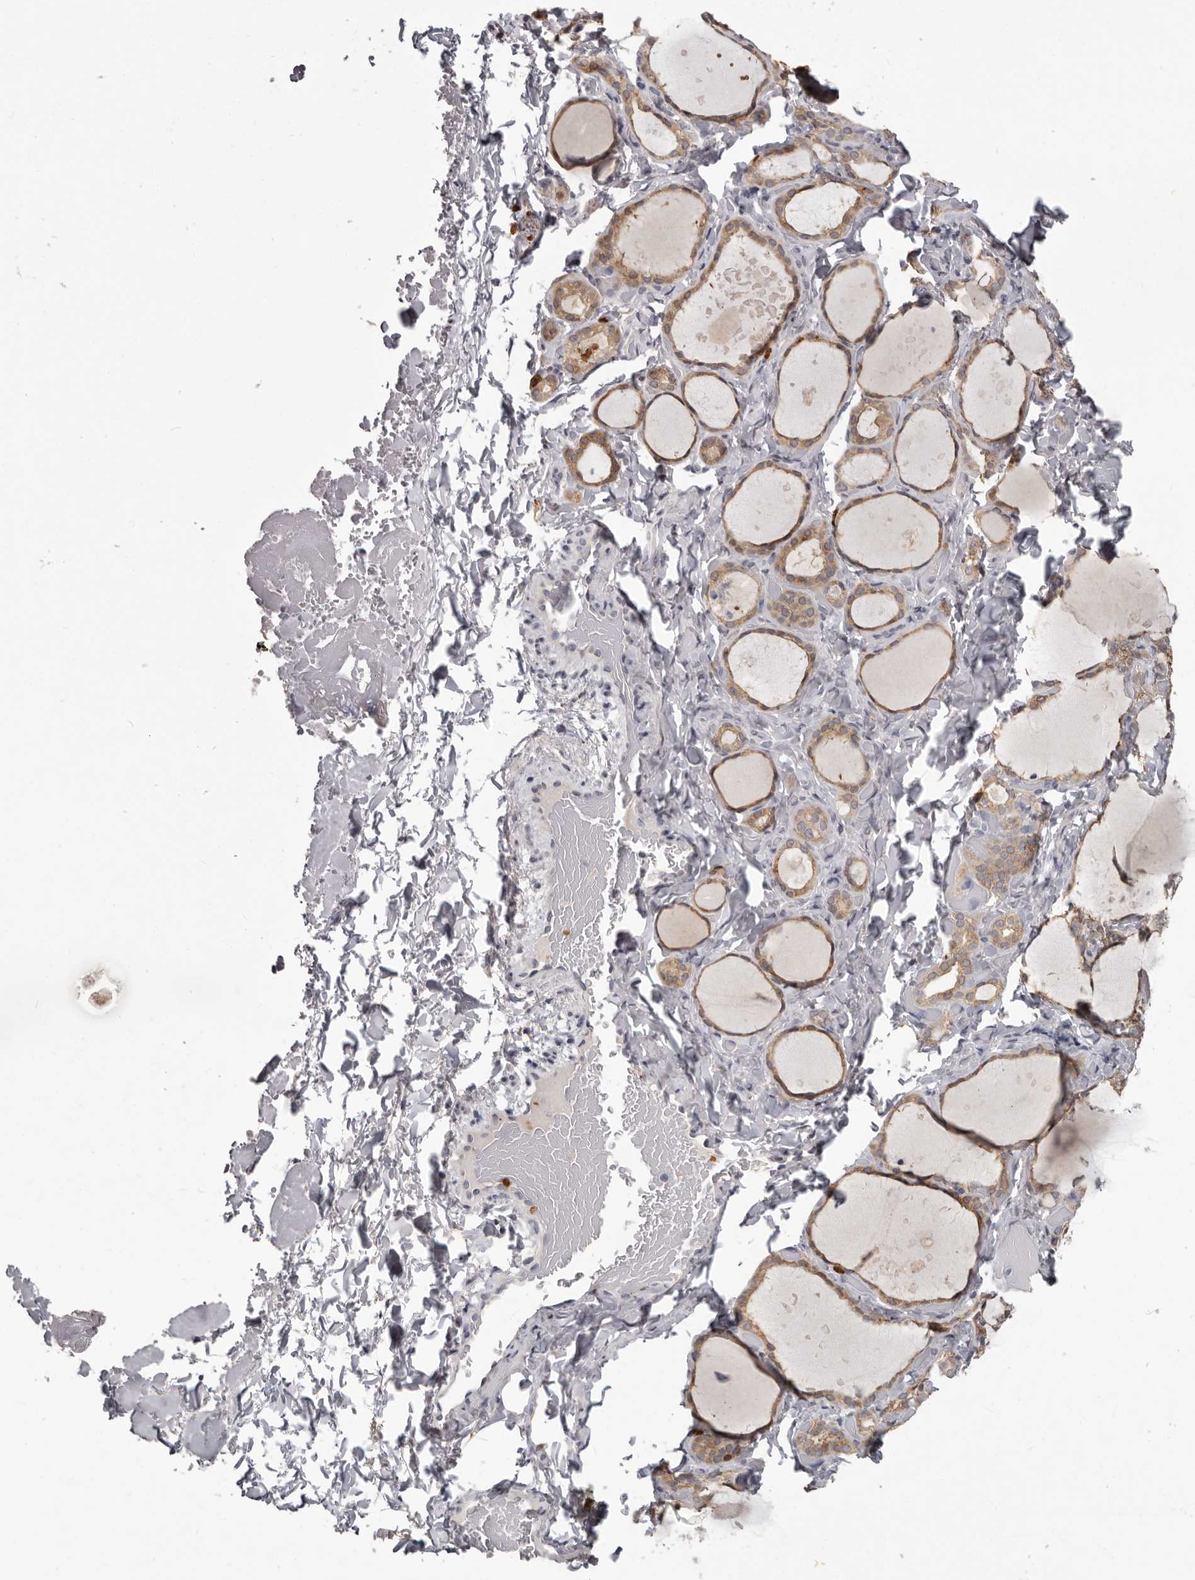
{"staining": {"intensity": "moderate", "quantity": ">75%", "location": "cytoplasmic/membranous"}, "tissue": "thyroid gland", "cell_type": "Glandular cells", "image_type": "normal", "snomed": [{"axis": "morphology", "description": "Normal tissue, NOS"}, {"axis": "topography", "description": "Thyroid gland"}], "caption": "A high-resolution photomicrograph shows immunohistochemistry (IHC) staining of benign thyroid gland, which exhibits moderate cytoplasmic/membranous expression in approximately >75% of glandular cells. (IHC, brightfield microscopy, high magnification).", "gene": "GPR157", "patient": {"sex": "female", "age": 44}}